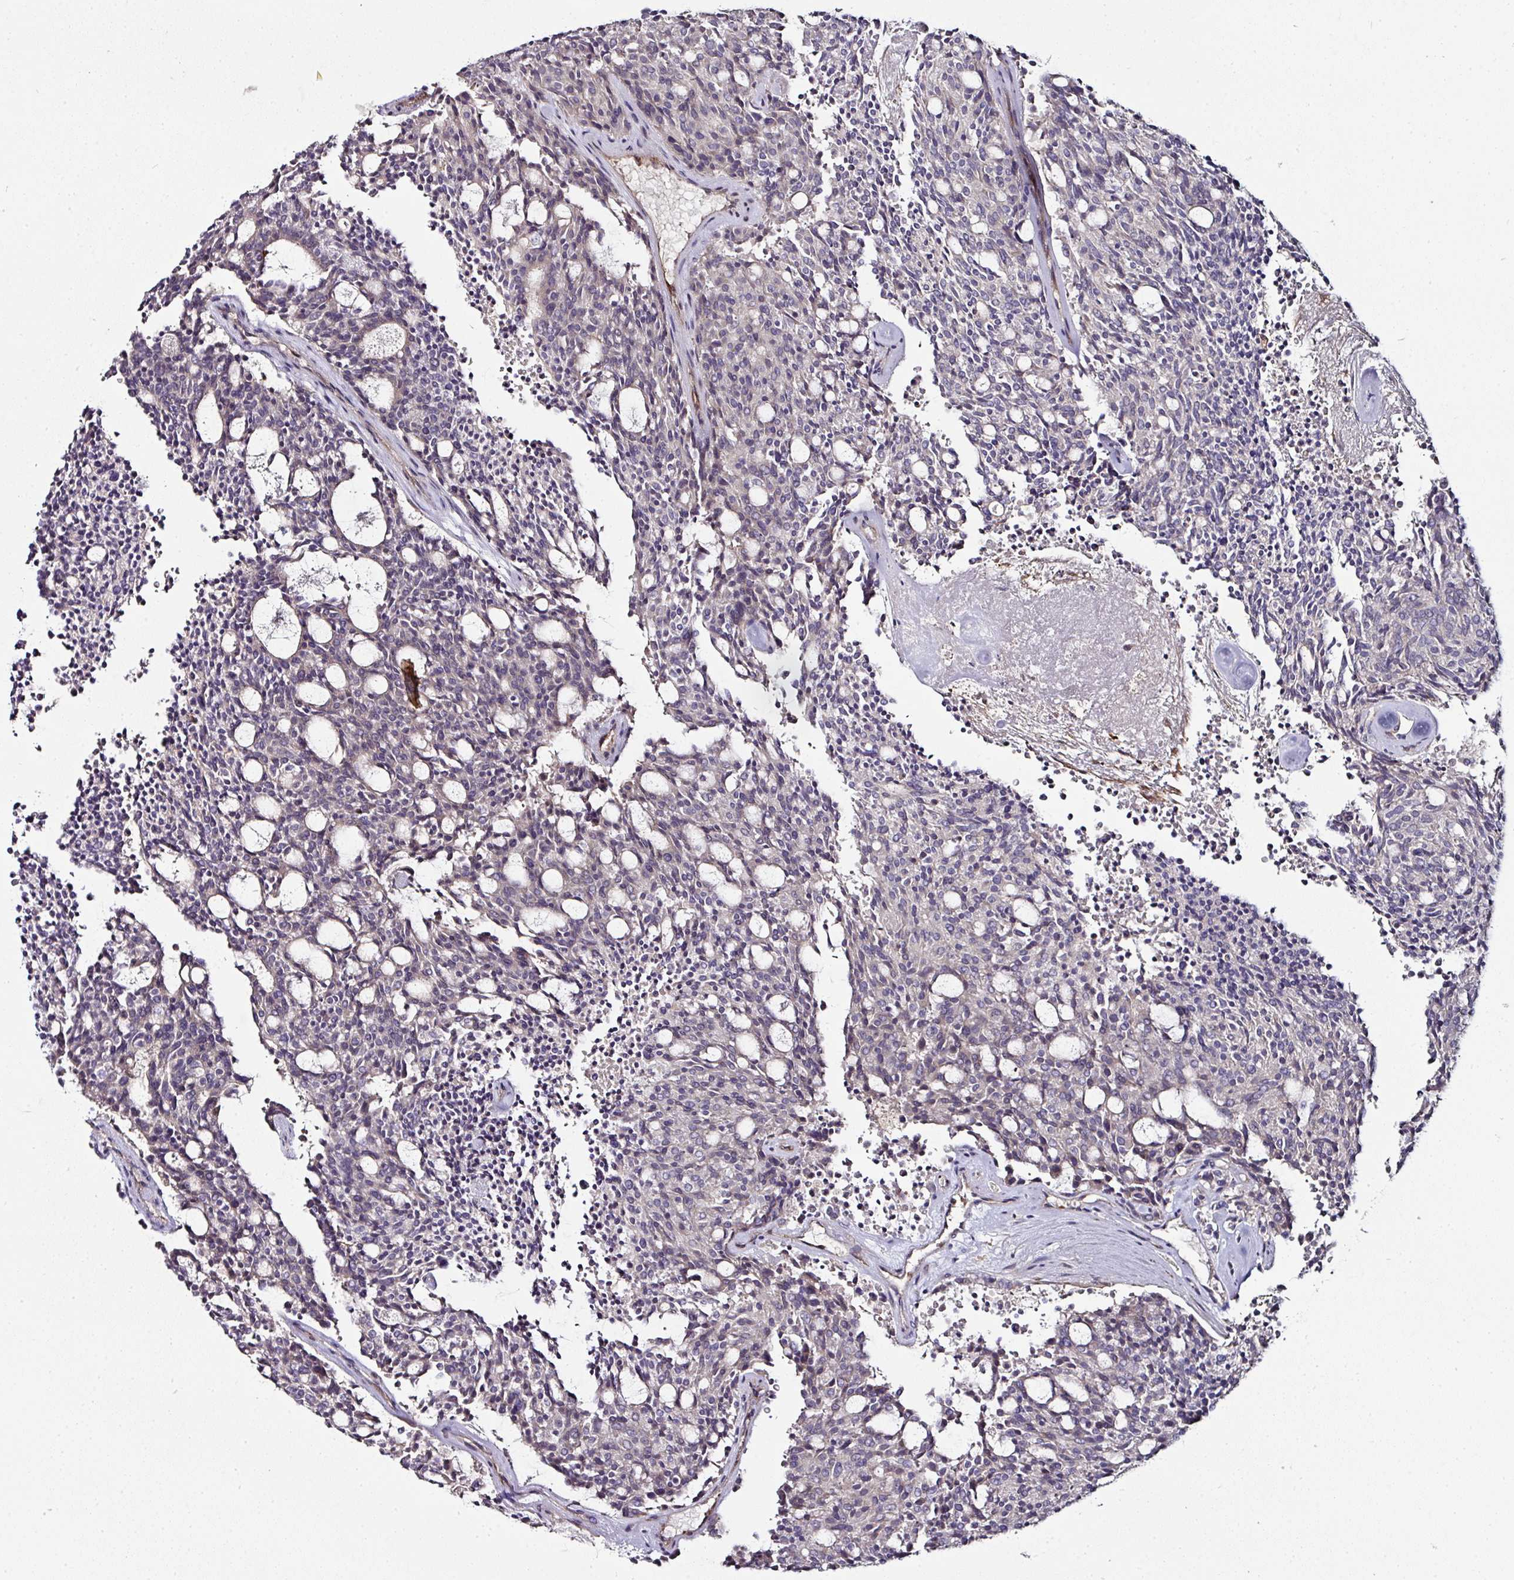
{"staining": {"intensity": "negative", "quantity": "none", "location": "none"}, "tissue": "carcinoid", "cell_type": "Tumor cells", "image_type": "cancer", "snomed": [{"axis": "morphology", "description": "Carcinoid, malignant, NOS"}, {"axis": "topography", "description": "Pancreas"}], "caption": "The immunohistochemistry (IHC) image has no significant expression in tumor cells of carcinoid tissue. Brightfield microscopy of immunohistochemistry (IHC) stained with DAB (brown) and hematoxylin (blue), captured at high magnification.", "gene": "CTDSP2", "patient": {"sex": "female", "age": 54}}